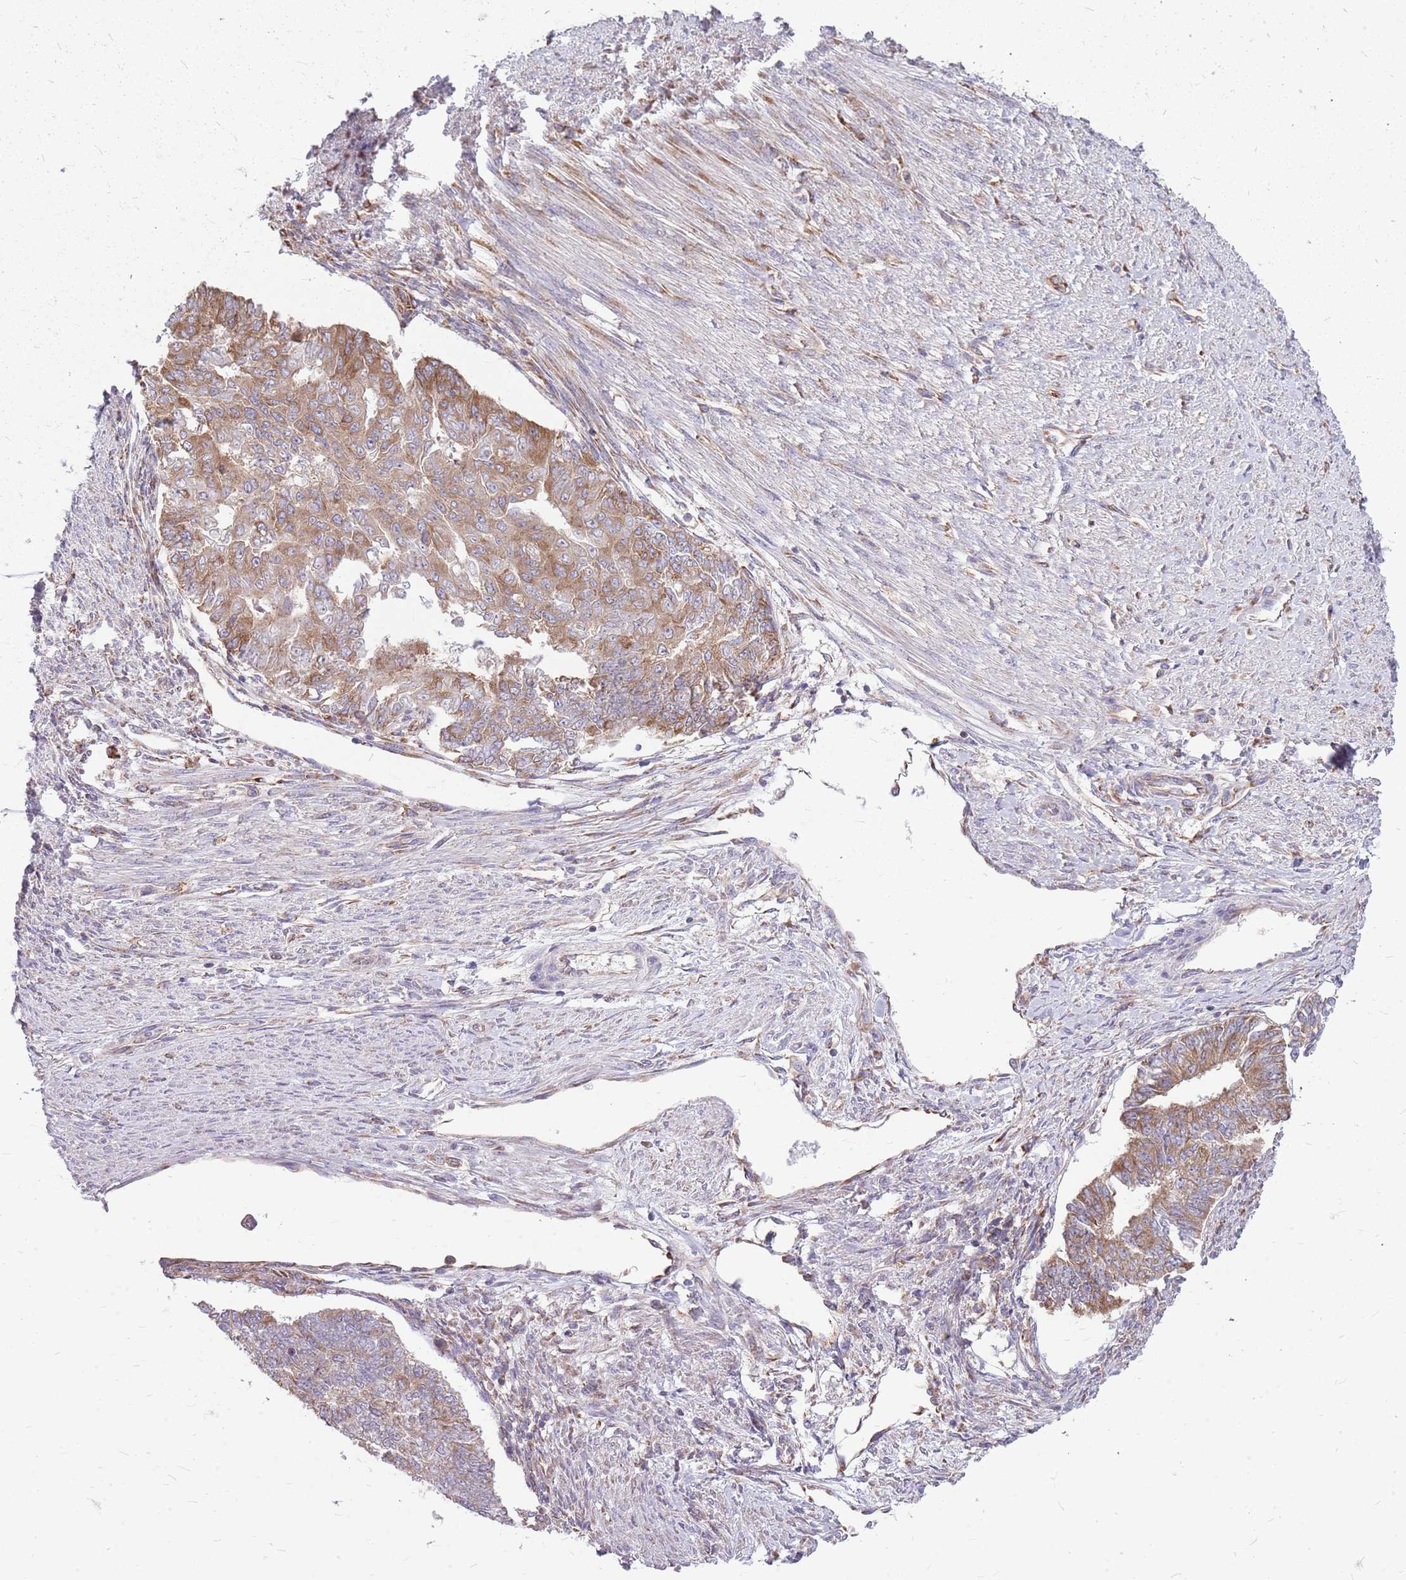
{"staining": {"intensity": "moderate", "quantity": ">75%", "location": "cytoplasmic/membranous"}, "tissue": "endometrial cancer", "cell_type": "Tumor cells", "image_type": "cancer", "snomed": [{"axis": "morphology", "description": "Adenocarcinoma, NOS"}, {"axis": "topography", "description": "Endometrium"}], "caption": "Immunohistochemical staining of human endometrial adenocarcinoma demonstrates moderate cytoplasmic/membranous protein positivity in about >75% of tumor cells.", "gene": "PPP1R27", "patient": {"sex": "female", "age": 32}}